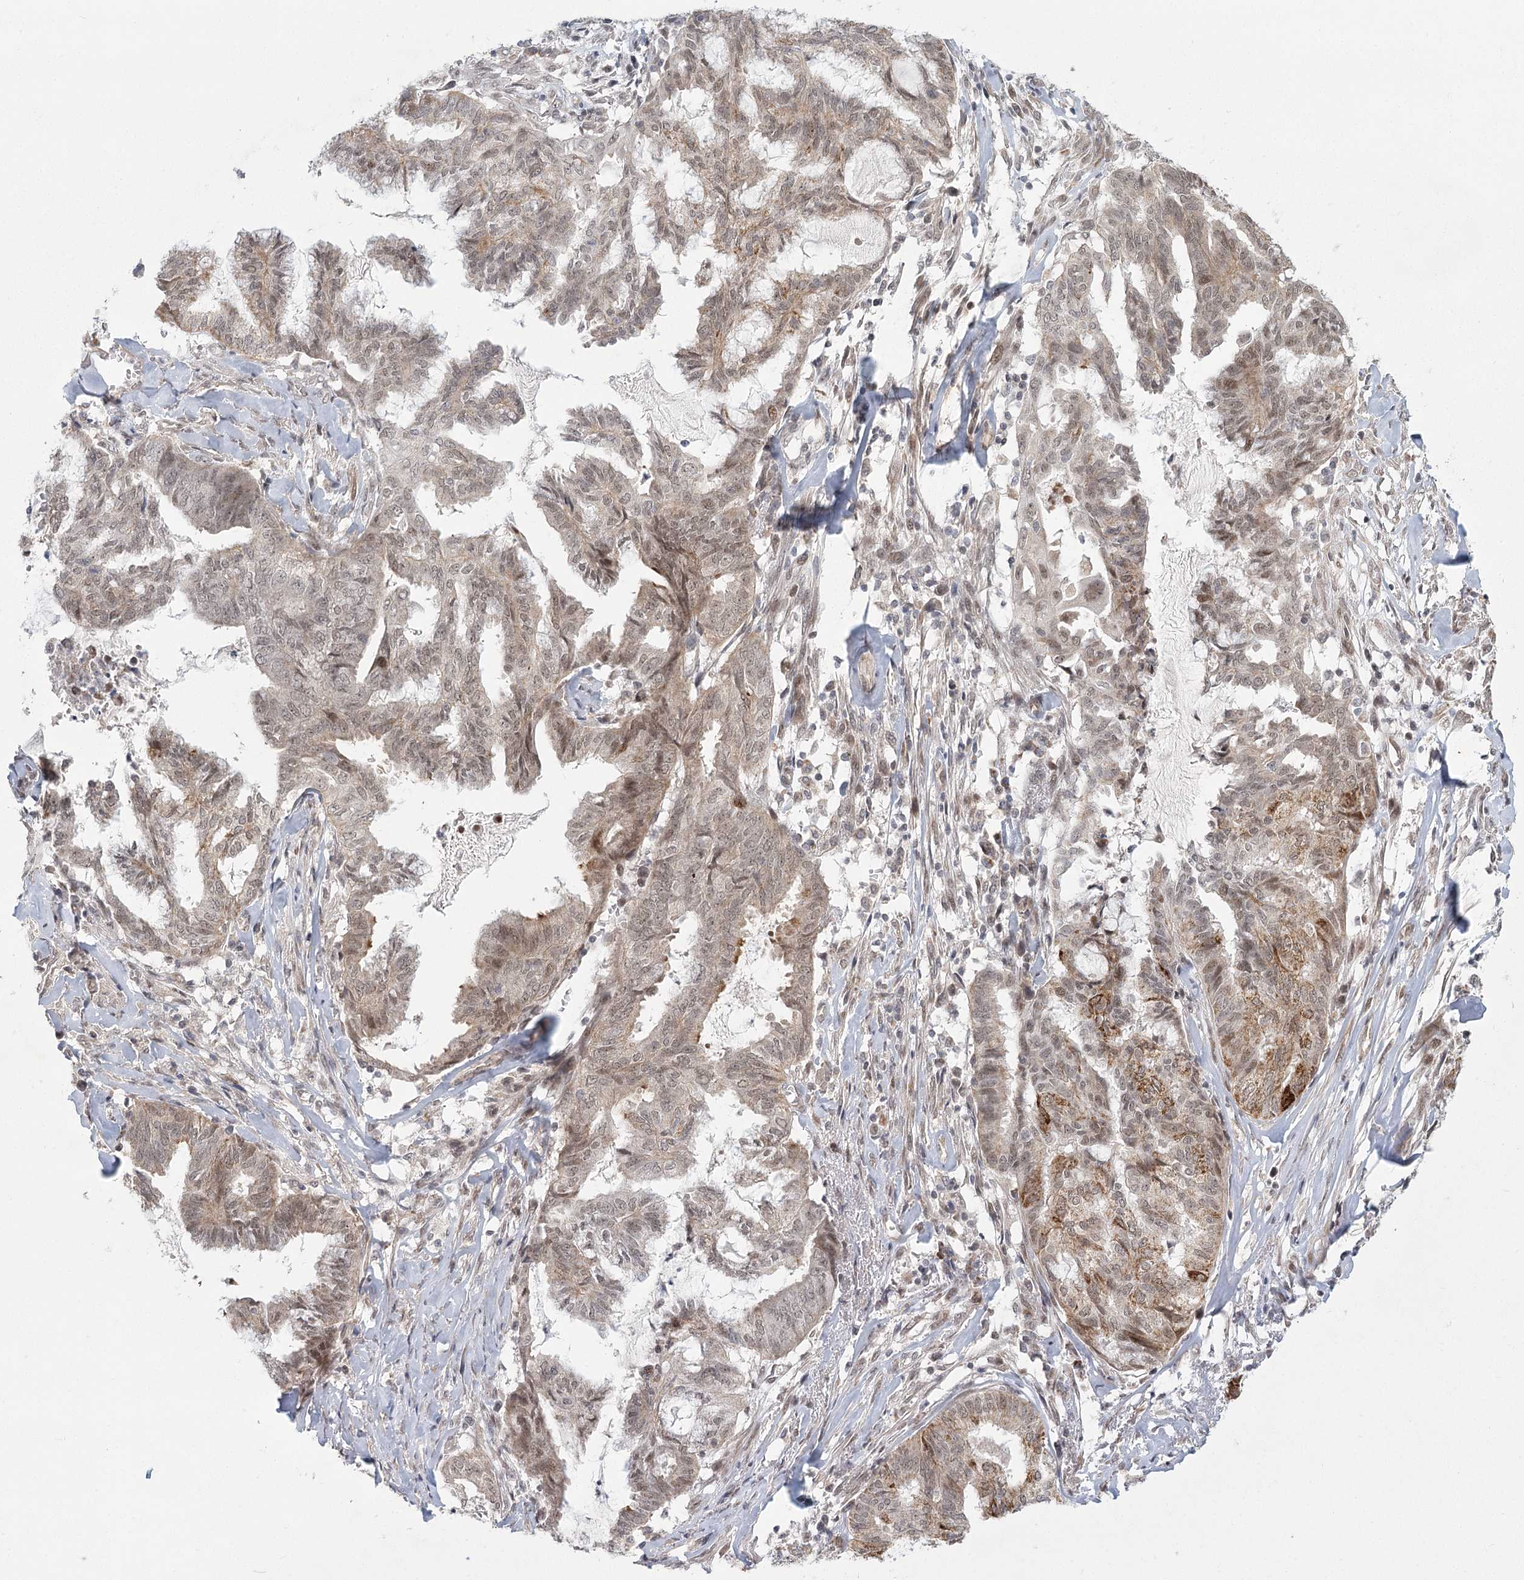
{"staining": {"intensity": "weak", "quantity": ">75%", "location": "cytoplasmic/membranous,nuclear"}, "tissue": "endometrial cancer", "cell_type": "Tumor cells", "image_type": "cancer", "snomed": [{"axis": "morphology", "description": "Adenocarcinoma, NOS"}, {"axis": "topography", "description": "Endometrium"}], "caption": "Endometrial cancer was stained to show a protein in brown. There is low levels of weak cytoplasmic/membranous and nuclear positivity in about >75% of tumor cells.", "gene": "CIB4", "patient": {"sex": "female", "age": 86}}